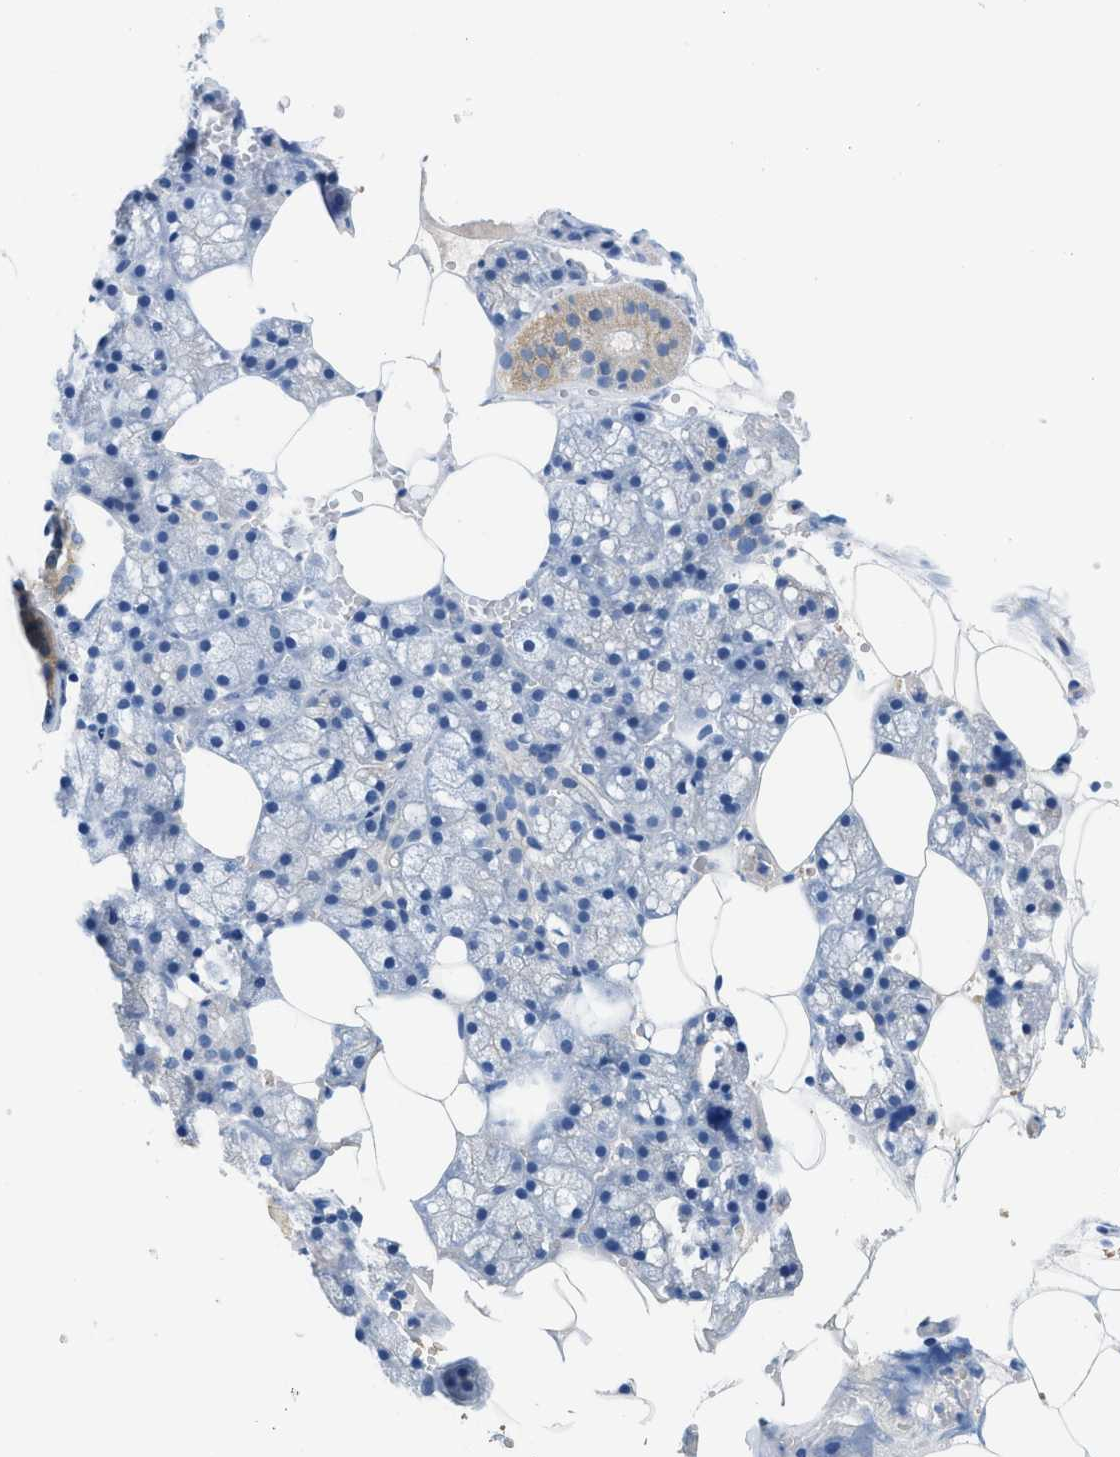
{"staining": {"intensity": "moderate", "quantity": "<25%", "location": "cytoplasmic/membranous"}, "tissue": "salivary gland", "cell_type": "Glandular cells", "image_type": "normal", "snomed": [{"axis": "morphology", "description": "Normal tissue, NOS"}, {"axis": "topography", "description": "Salivary gland"}], "caption": "Moderate cytoplasmic/membranous positivity for a protein is present in about <25% of glandular cells of benign salivary gland using immunohistochemistry (IHC).", "gene": "BPGM", "patient": {"sex": "male", "age": 62}}